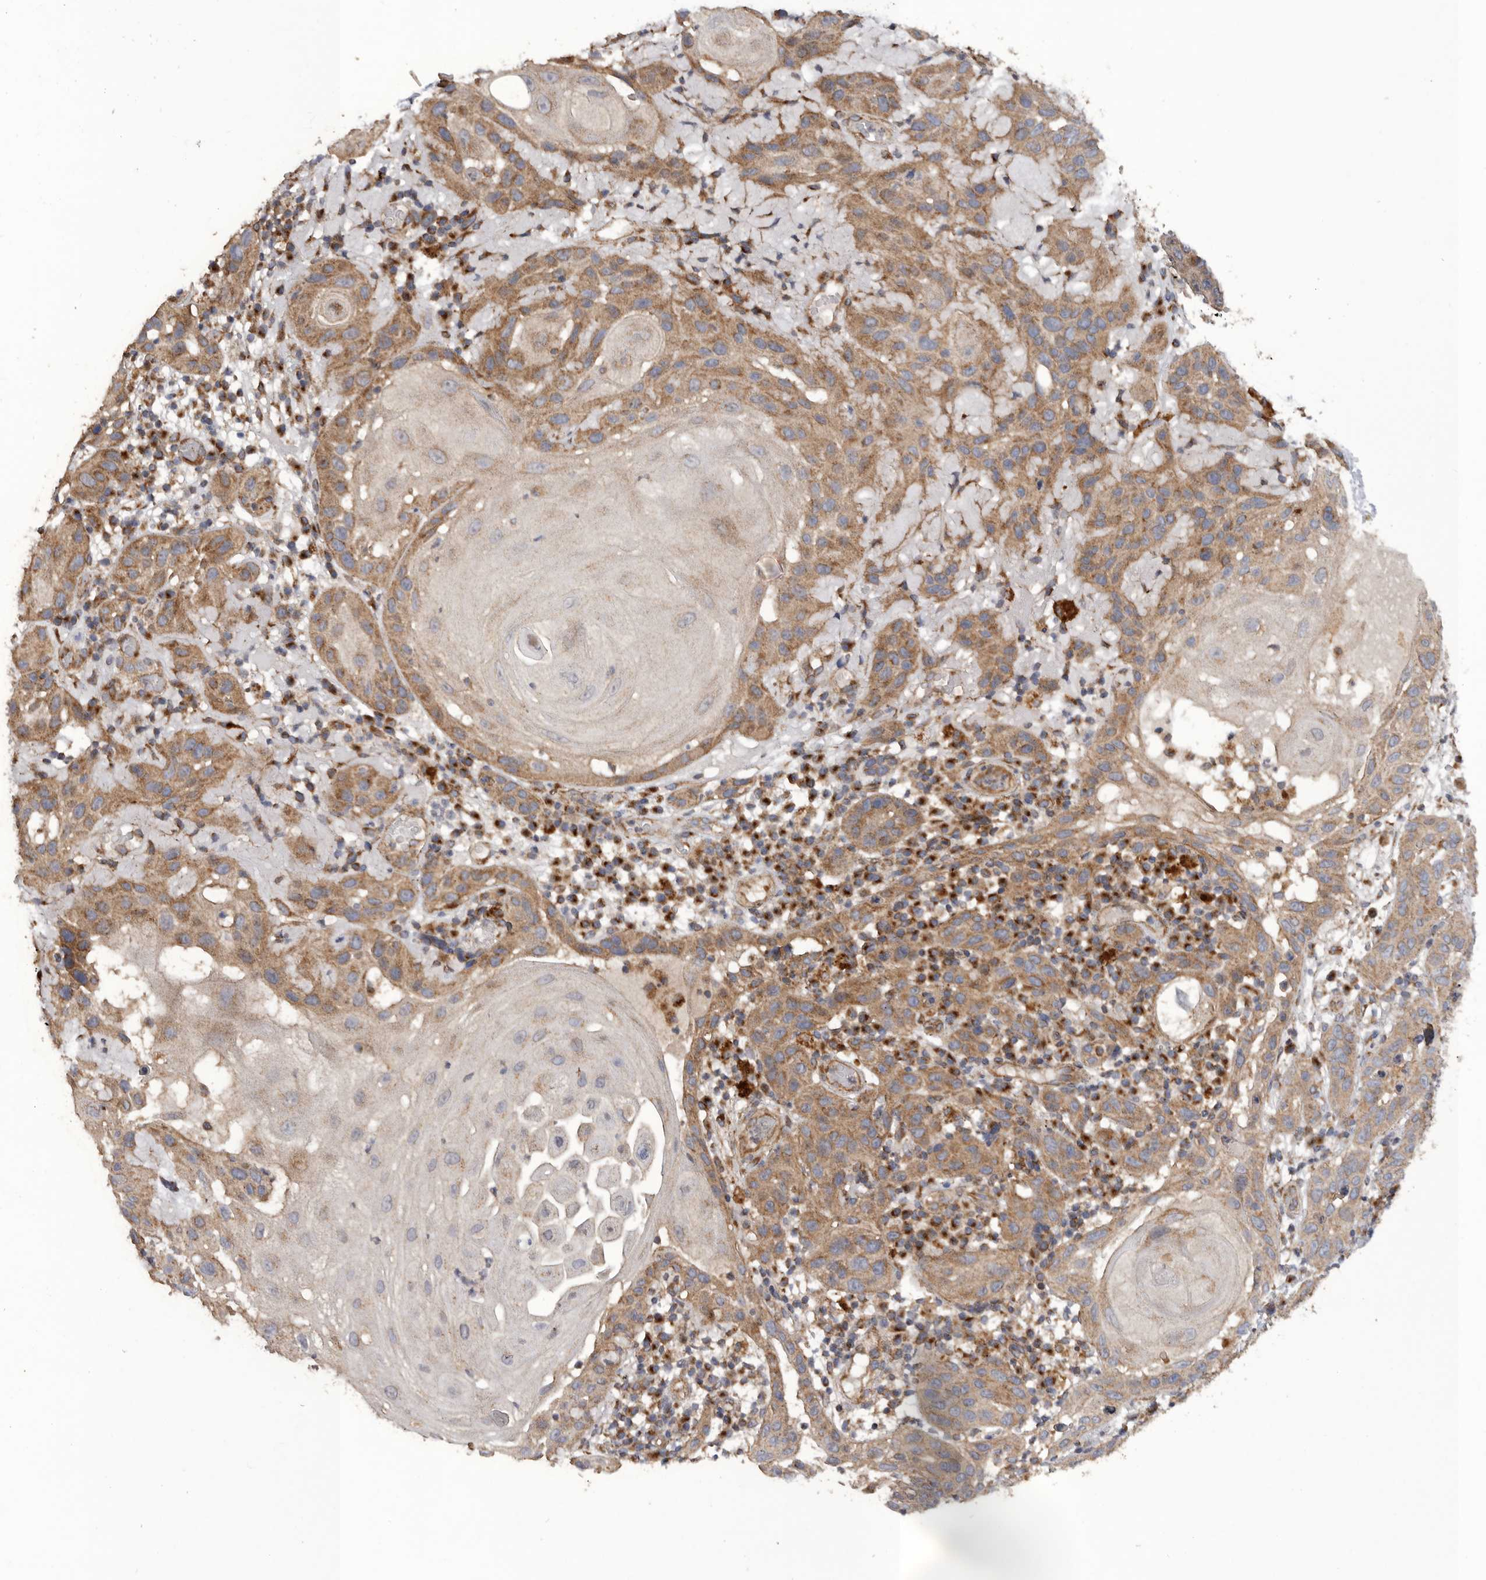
{"staining": {"intensity": "moderate", "quantity": ">75%", "location": "cytoplasmic/membranous"}, "tissue": "skin cancer", "cell_type": "Tumor cells", "image_type": "cancer", "snomed": [{"axis": "morphology", "description": "Normal tissue, NOS"}, {"axis": "morphology", "description": "Squamous cell carcinoma, NOS"}, {"axis": "topography", "description": "Skin"}], "caption": "Brown immunohistochemical staining in human skin cancer (squamous cell carcinoma) exhibits moderate cytoplasmic/membranous positivity in about >75% of tumor cells.", "gene": "PODXL2", "patient": {"sex": "female", "age": 96}}